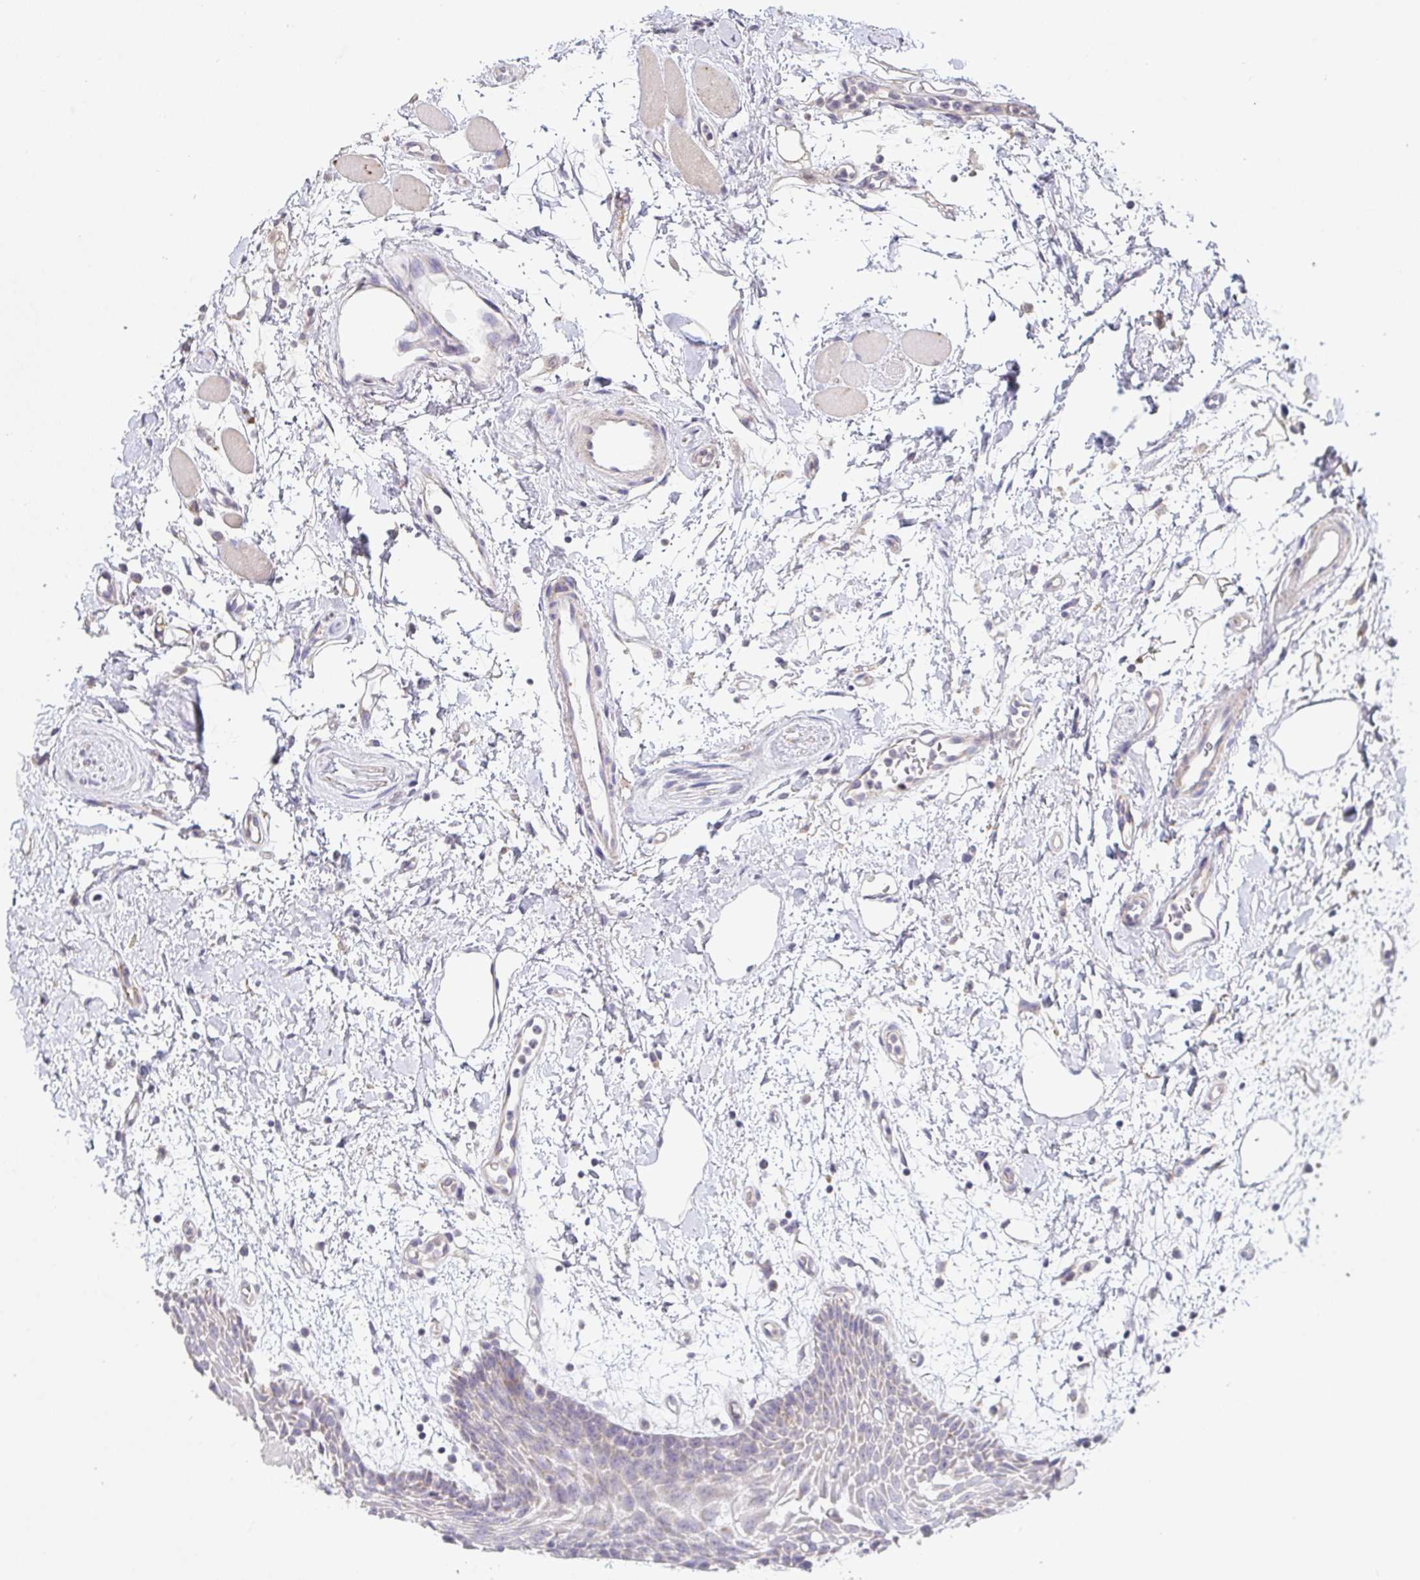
{"staining": {"intensity": "strong", "quantity": "<25%", "location": "cytoplasmic/membranous"}, "tissue": "oral mucosa", "cell_type": "Squamous epithelial cells", "image_type": "normal", "snomed": [{"axis": "morphology", "description": "Normal tissue, NOS"}, {"axis": "topography", "description": "Oral tissue"}], "caption": "A medium amount of strong cytoplasmic/membranous staining is identified in approximately <25% of squamous epithelial cells in benign oral mucosa.", "gene": "TMEM219", "patient": {"sex": "female", "age": 59}}